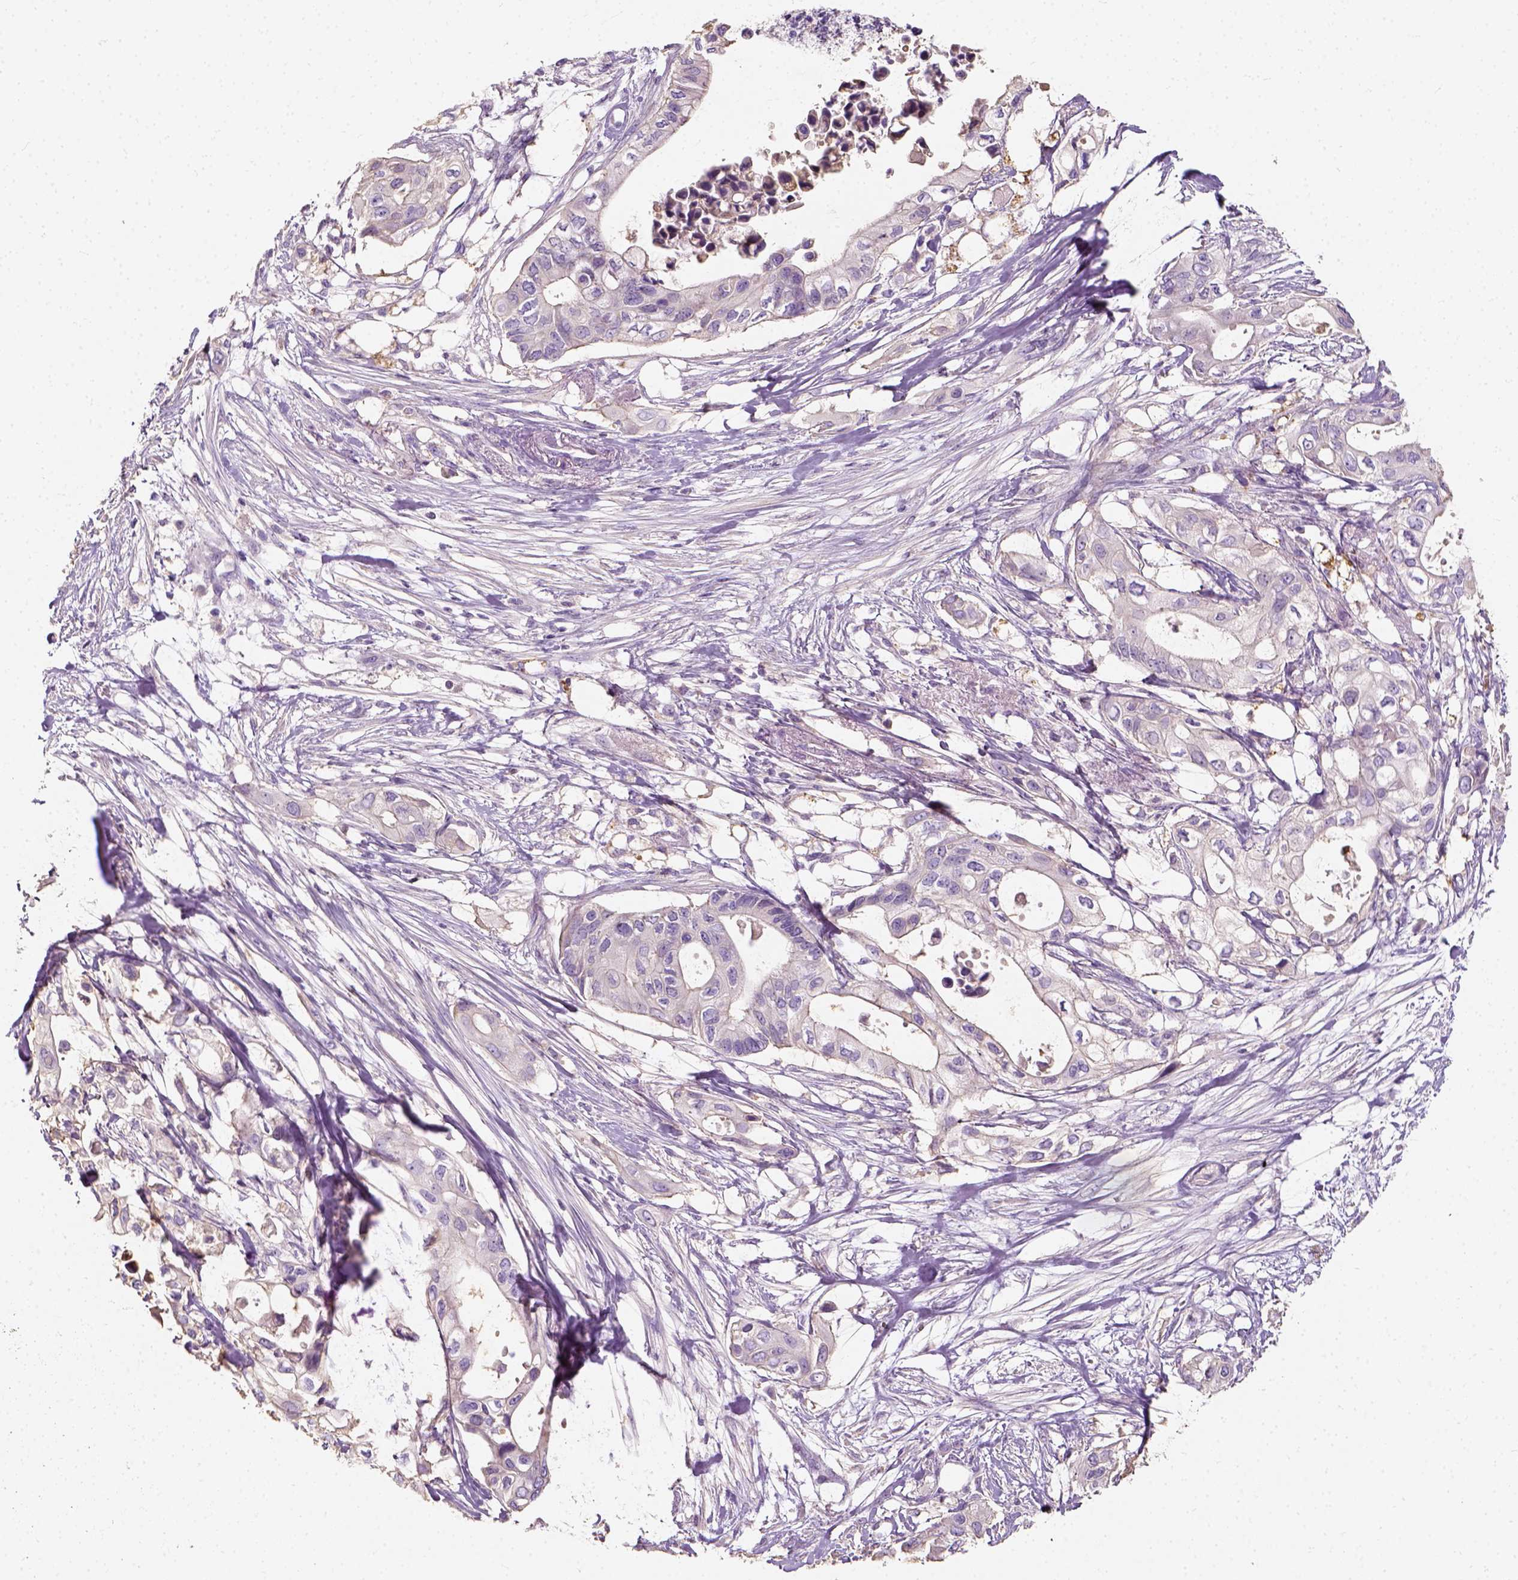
{"staining": {"intensity": "negative", "quantity": "none", "location": "none"}, "tissue": "pancreatic cancer", "cell_type": "Tumor cells", "image_type": "cancer", "snomed": [{"axis": "morphology", "description": "Adenocarcinoma, NOS"}, {"axis": "topography", "description": "Pancreas"}], "caption": "Tumor cells show no significant positivity in pancreatic cancer (adenocarcinoma).", "gene": "DHCR24", "patient": {"sex": "female", "age": 63}}